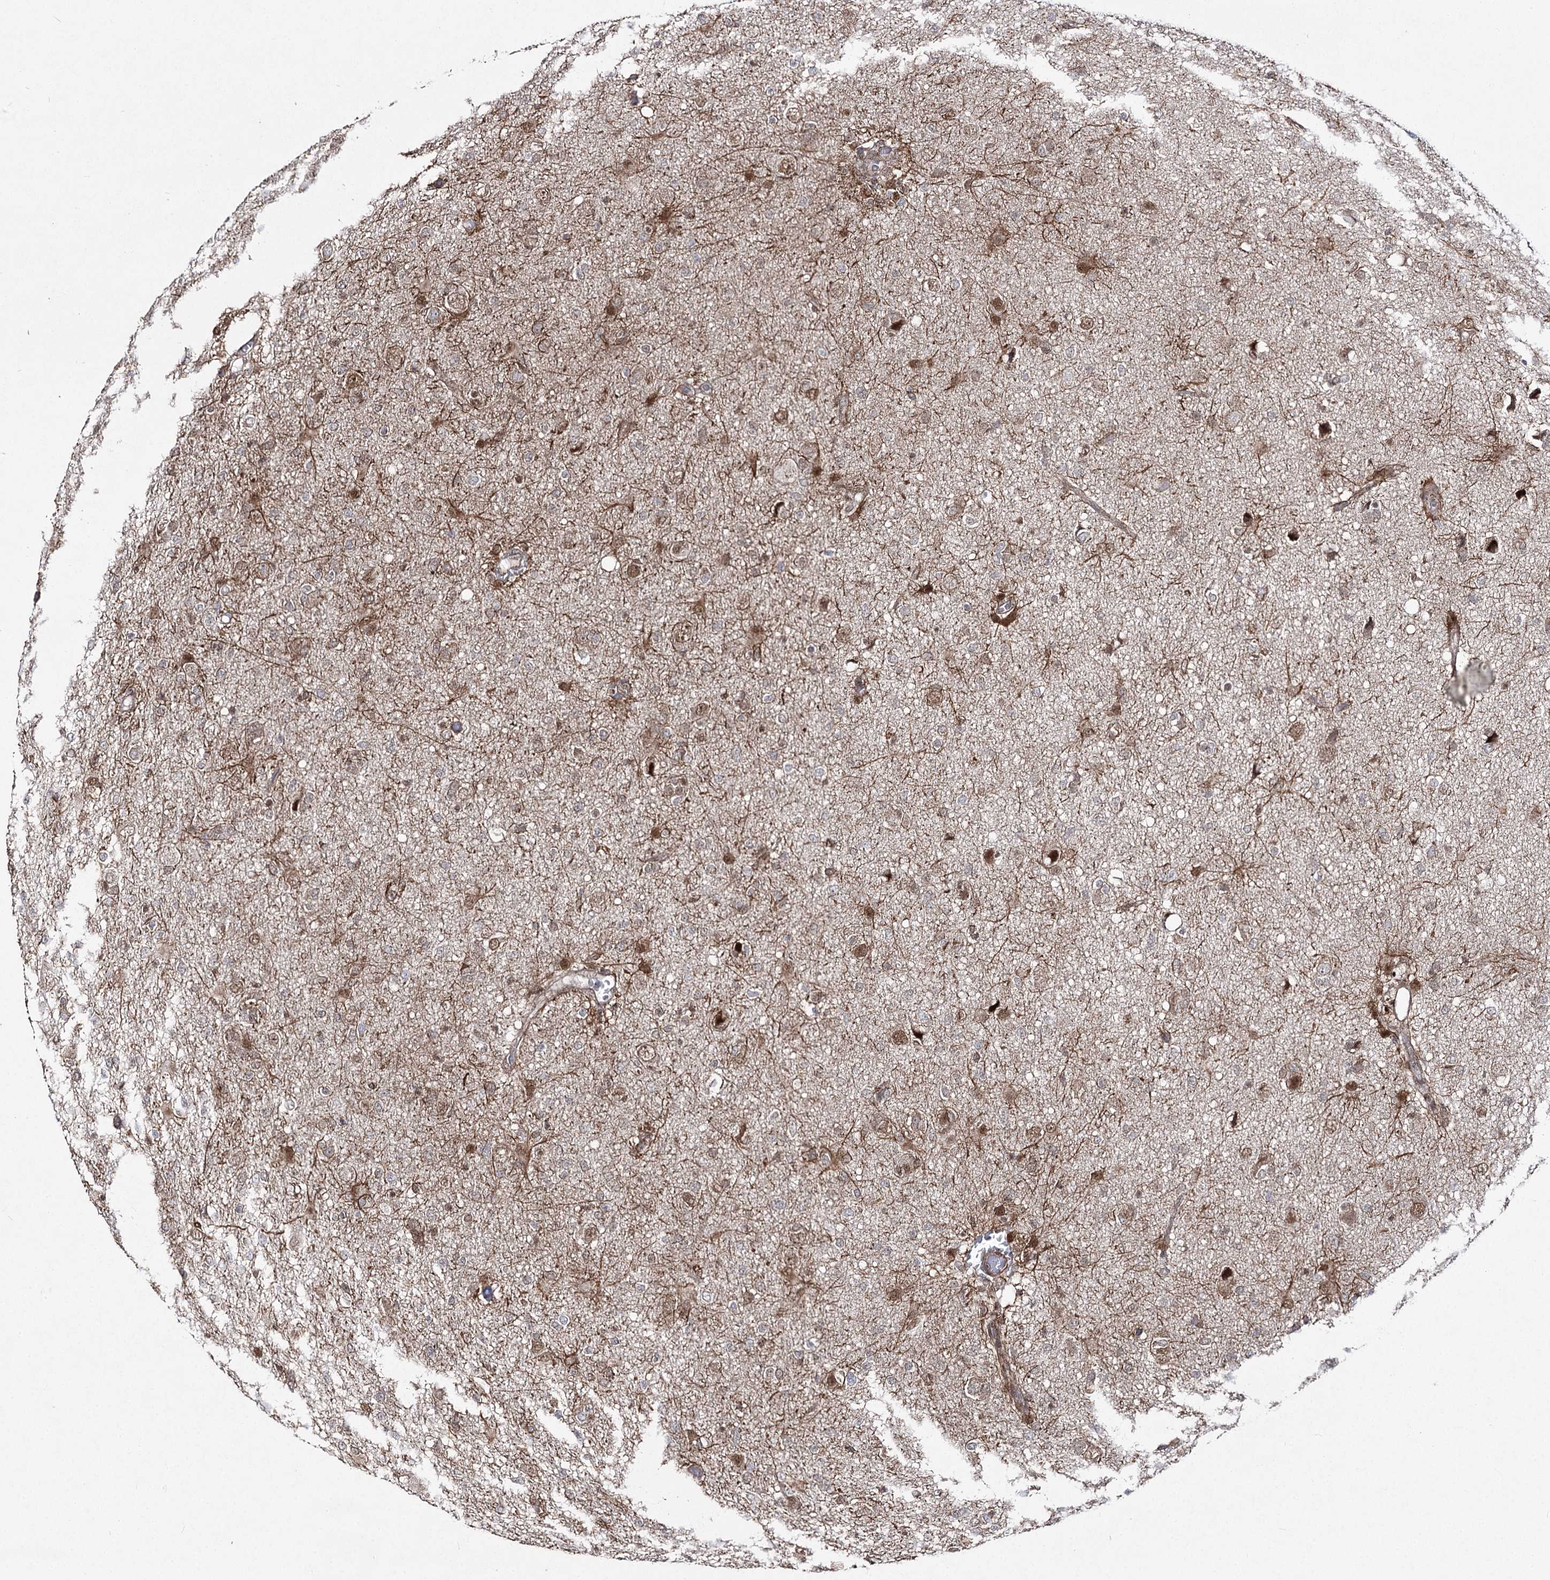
{"staining": {"intensity": "weak", "quantity": "<25%", "location": "cytoplasmic/membranous,nuclear"}, "tissue": "glioma", "cell_type": "Tumor cells", "image_type": "cancer", "snomed": [{"axis": "morphology", "description": "Glioma, malignant, High grade"}, {"axis": "topography", "description": "Brain"}], "caption": "The image displays no staining of tumor cells in high-grade glioma (malignant).", "gene": "SLC4A1AP", "patient": {"sex": "female", "age": 57}}